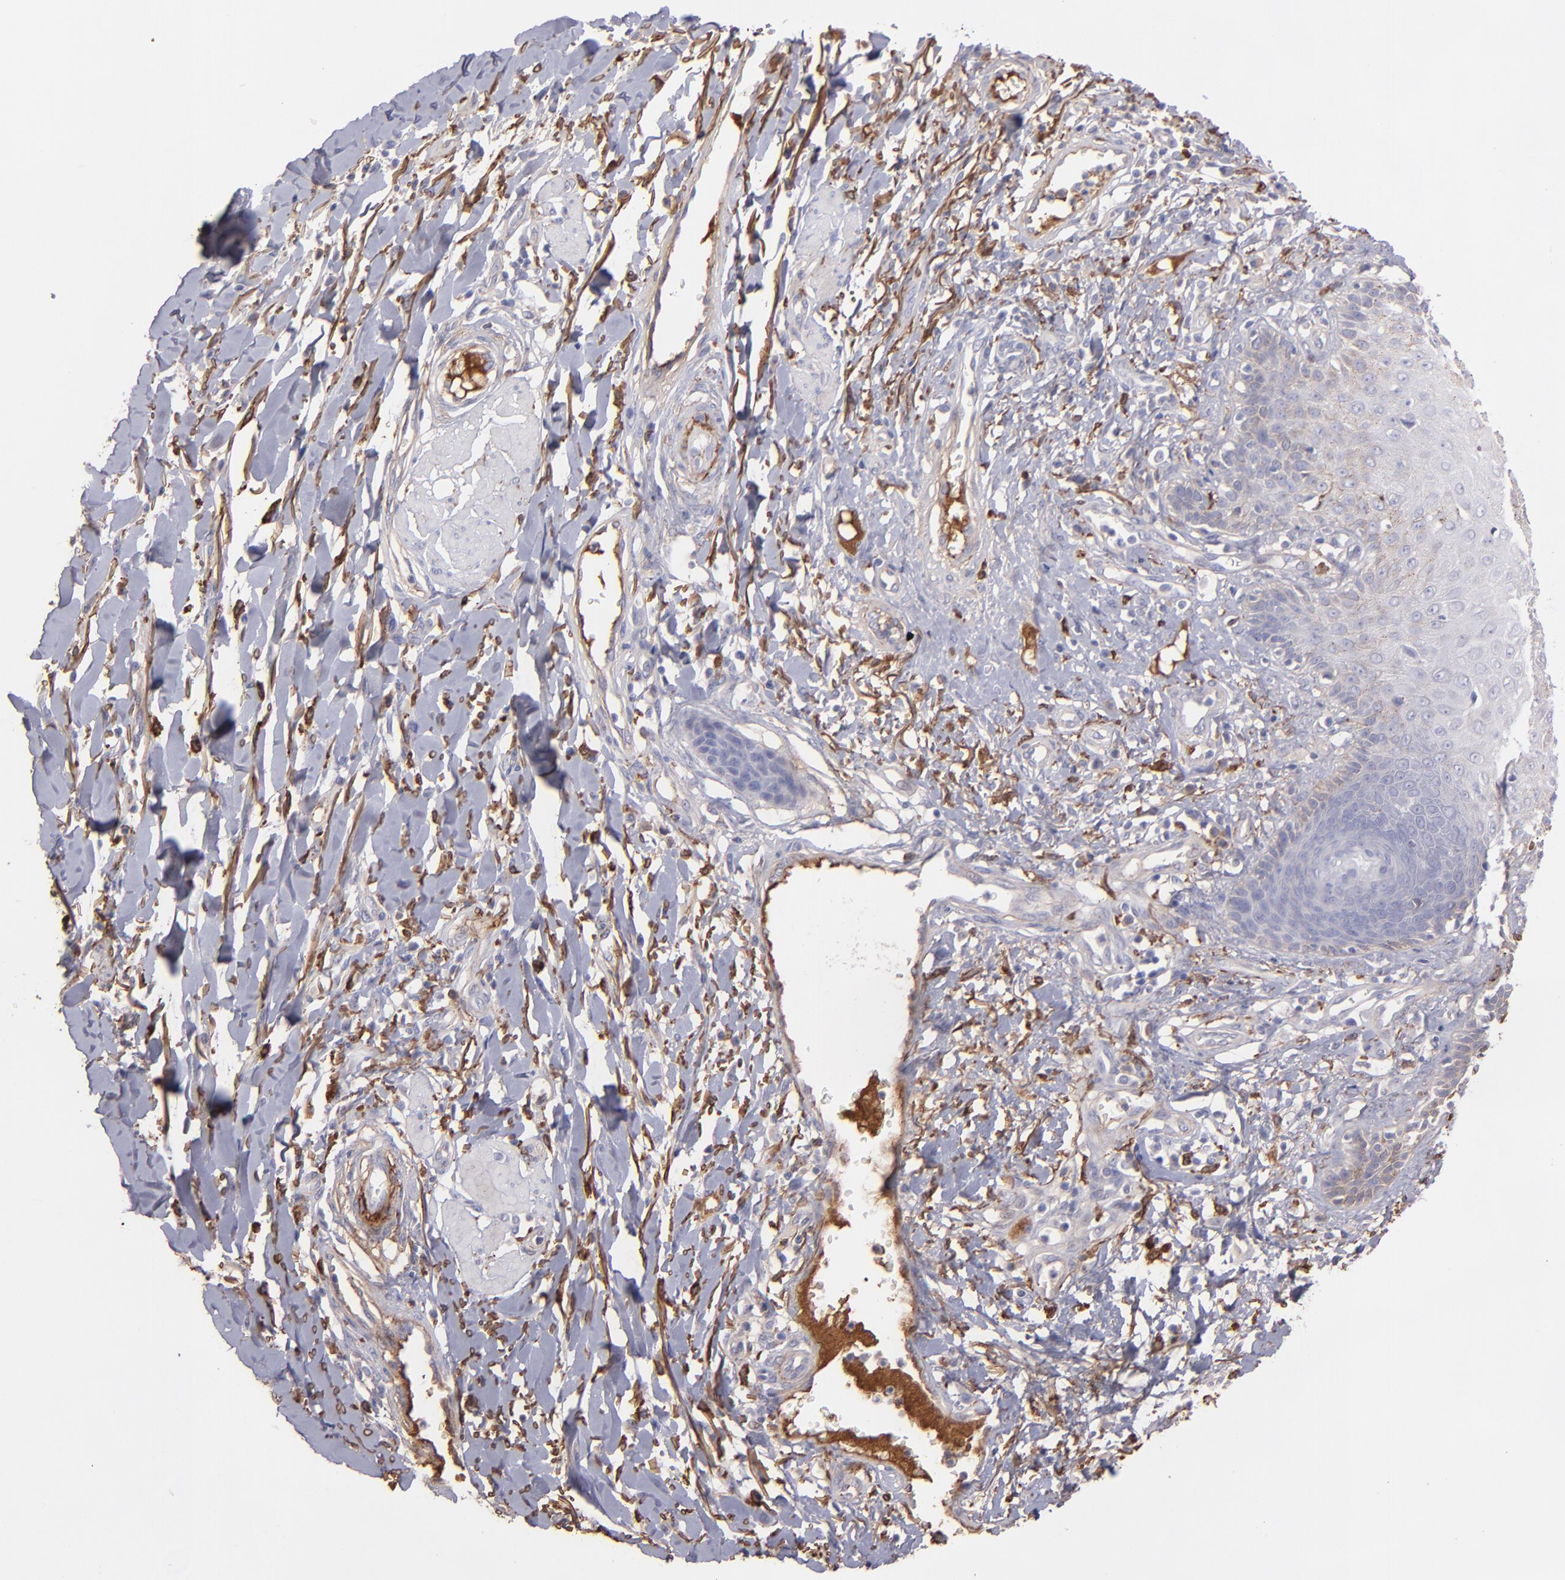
{"staining": {"intensity": "negative", "quantity": "none", "location": "none"}, "tissue": "skin cancer", "cell_type": "Tumor cells", "image_type": "cancer", "snomed": [{"axis": "morphology", "description": "Squamous cell carcinoma, NOS"}, {"axis": "topography", "description": "Skin"}], "caption": "Photomicrograph shows no significant protein staining in tumor cells of squamous cell carcinoma (skin).", "gene": "C1QA", "patient": {"sex": "female", "age": 59}}